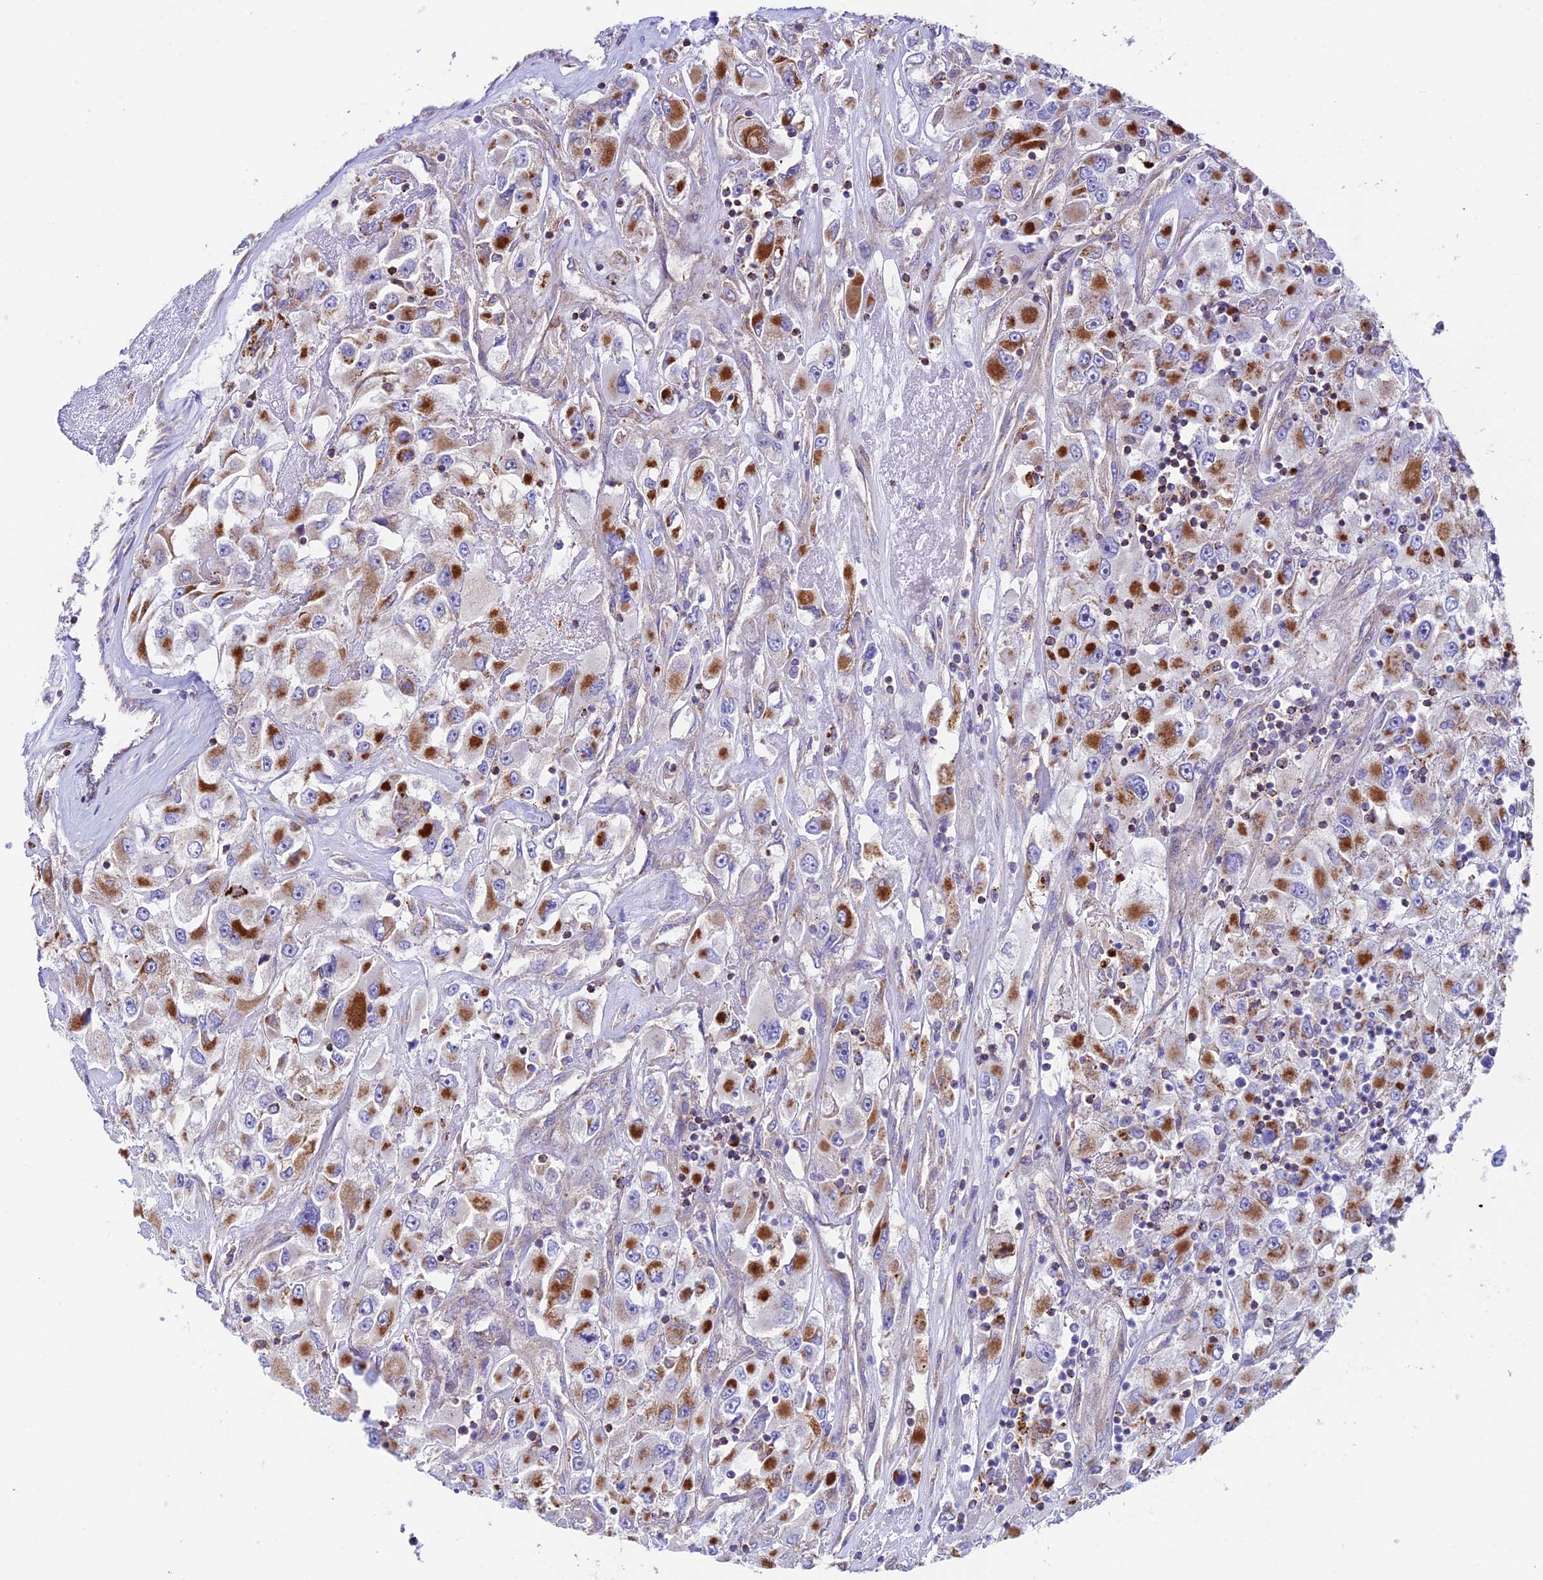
{"staining": {"intensity": "moderate", "quantity": "25%-75%", "location": "cytoplasmic/membranous"}, "tissue": "renal cancer", "cell_type": "Tumor cells", "image_type": "cancer", "snomed": [{"axis": "morphology", "description": "Adenocarcinoma, NOS"}, {"axis": "topography", "description": "Kidney"}], "caption": "Tumor cells reveal medium levels of moderate cytoplasmic/membranous expression in about 25%-75% of cells in renal adenocarcinoma.", "gene": "VPS13C", "patient": {"sex": "female", "age": 52}}